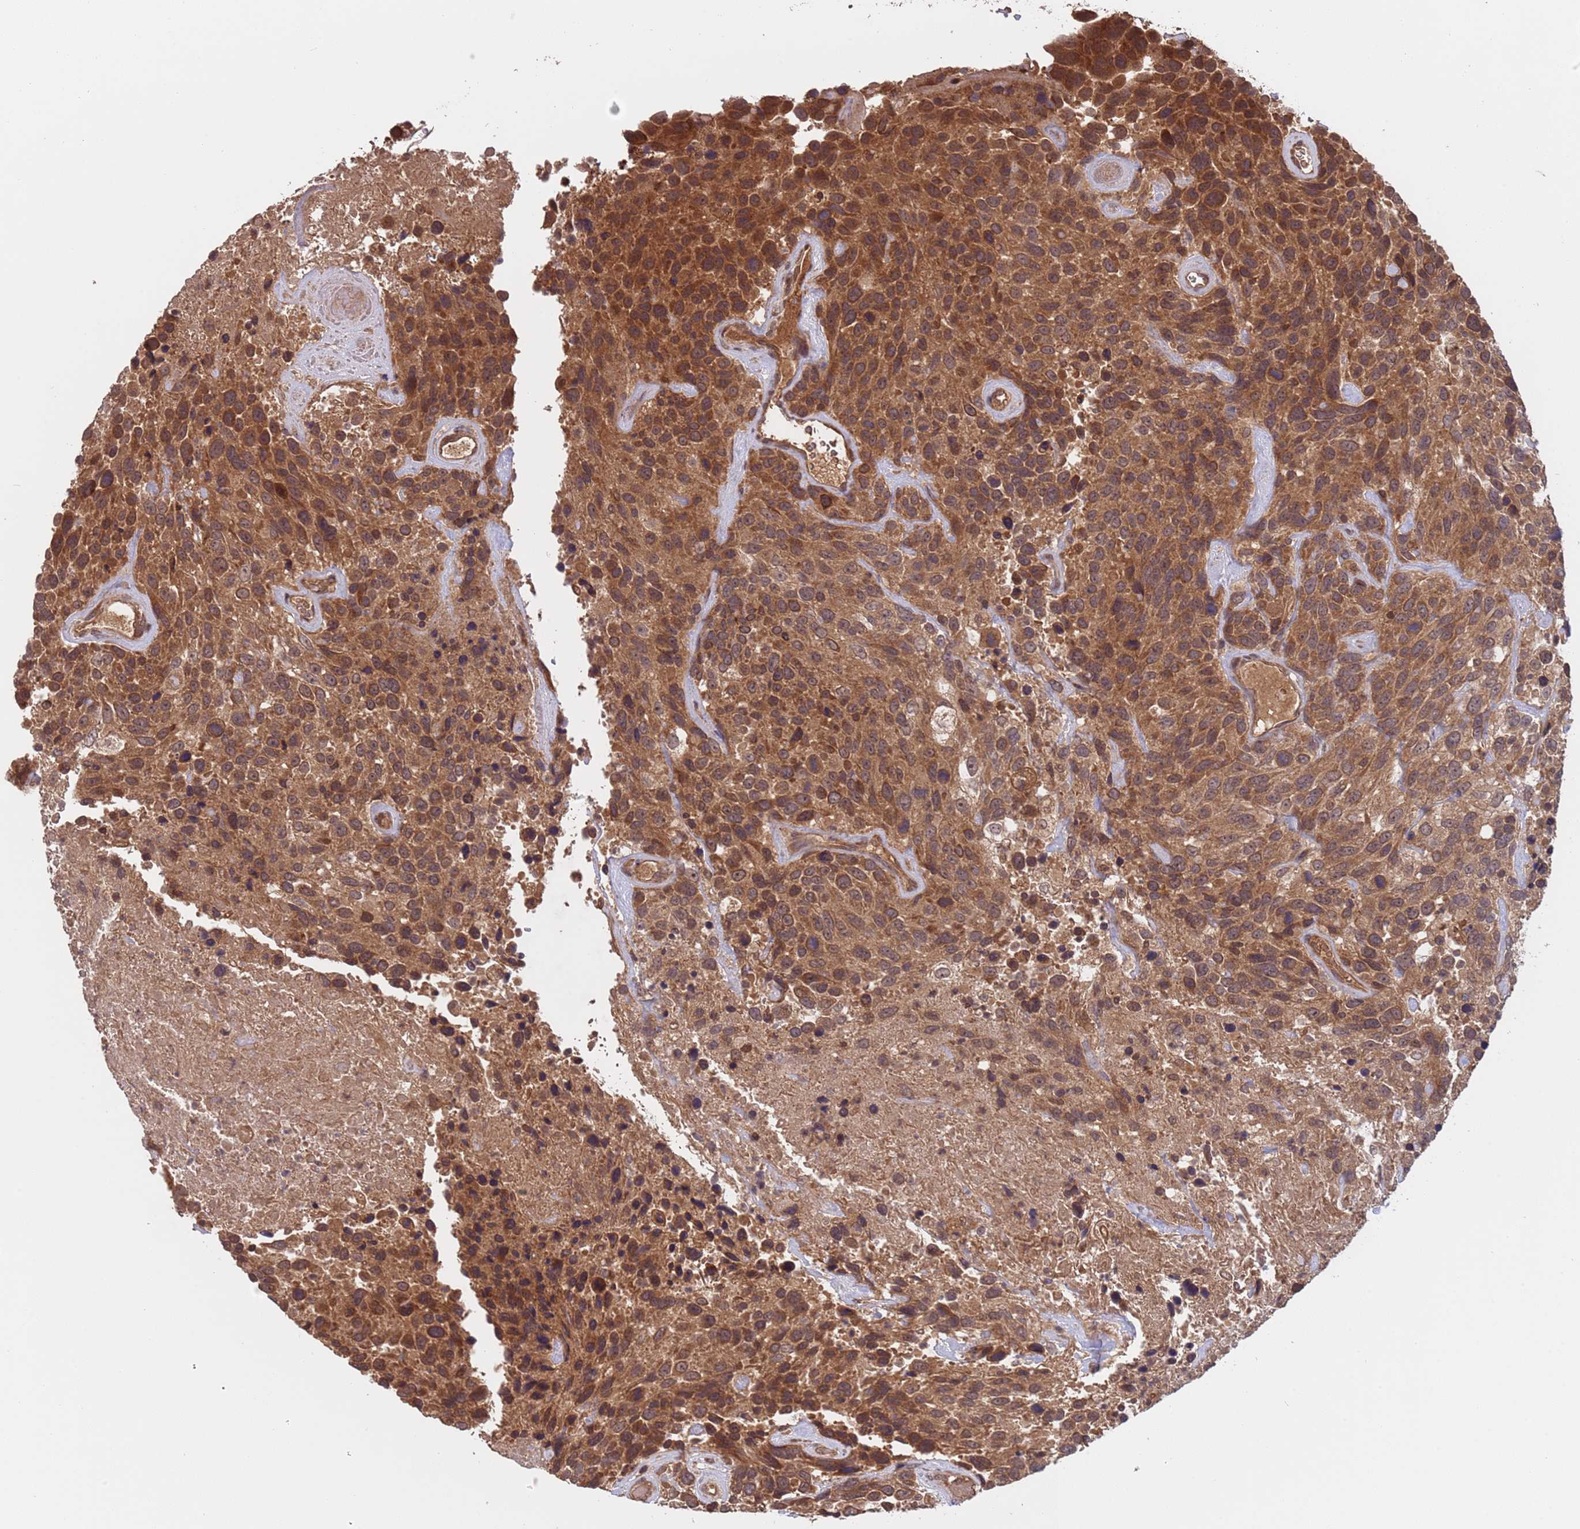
{"staining": {"intensity": "moderate", "quantity": ">75%", "location": "cytoplasmic/membranous,nuclear"}, "tissue": "urothelial cancer", "cell_type": "Tumor cells", "image_type": "cancer", "snomed": [{"axis": "morphology", "description": "Urothelial carcinoma, High grade"}, {"axis": "topography", "description": "Urinary bladder"}], "caption": "A histopathology image showing moderate cytoplasmic/membranous and nuclear expression in approximately >75% of tumor cells in urothelial carcinoma (high-grade), as visualized by brown immunohistochemical staining.", "gene": "ERI1", "patient": {"sex": "female", "age": 70}}